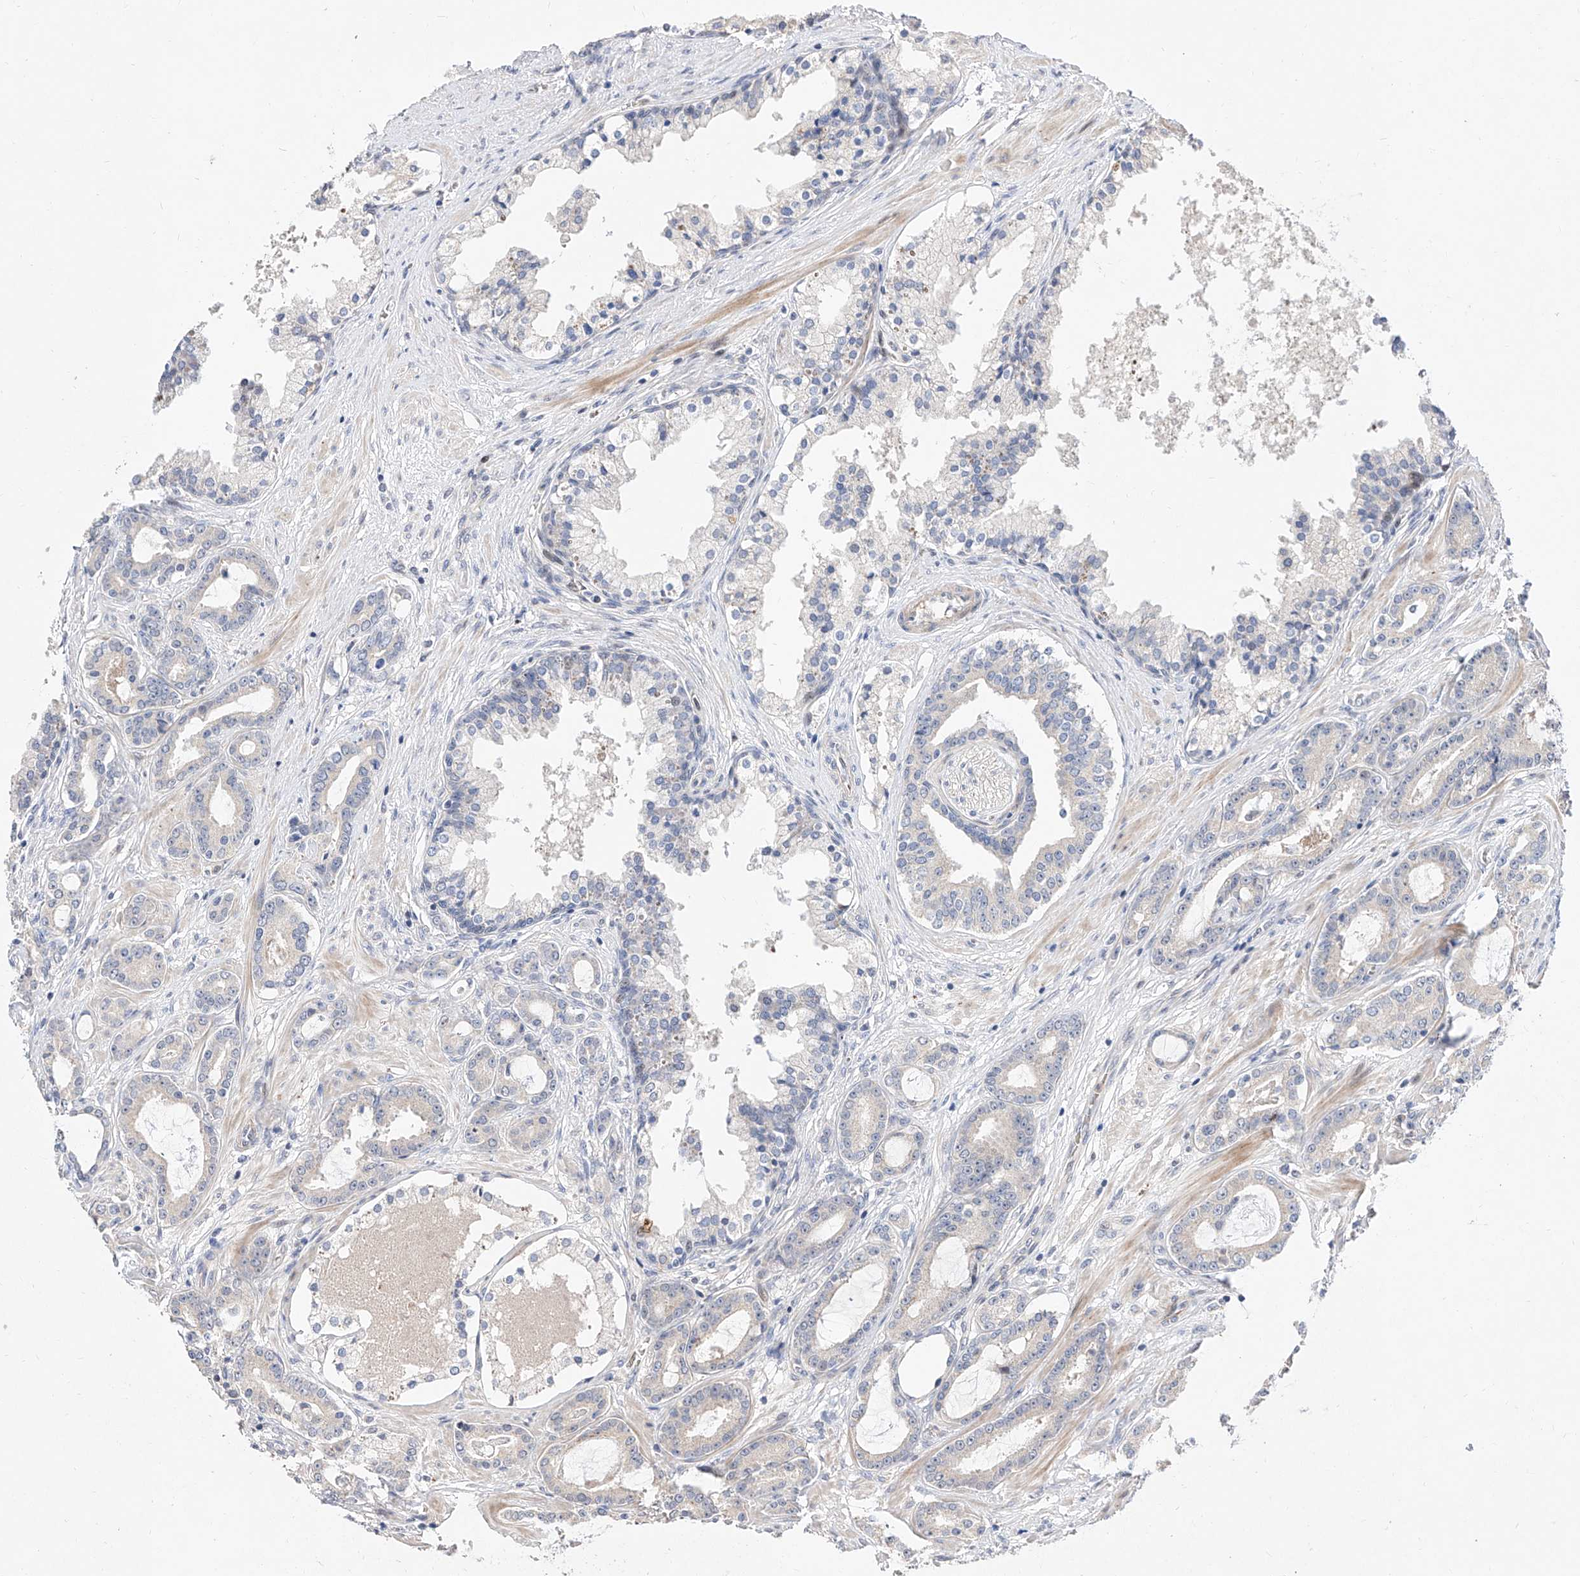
{"staining": {"intensity": "negative", "quantity": "none", "location": "none"}, "tissue": "prostate cancer", "cell_type": "Tumor cells", "image_type": "cancer", "snomed": [{"axis": "morphology", "description": "Adenocarcinoma, High grade"}, {"axis": "topography", "description": "Prostate"}], "caption": "The micrograph demonstrates no significant expression in tumor cells of adenocarcinoma (high-grade) (prostate).", "gene": "FUCA2", "patient": {"sex": "male", "age": 58}}